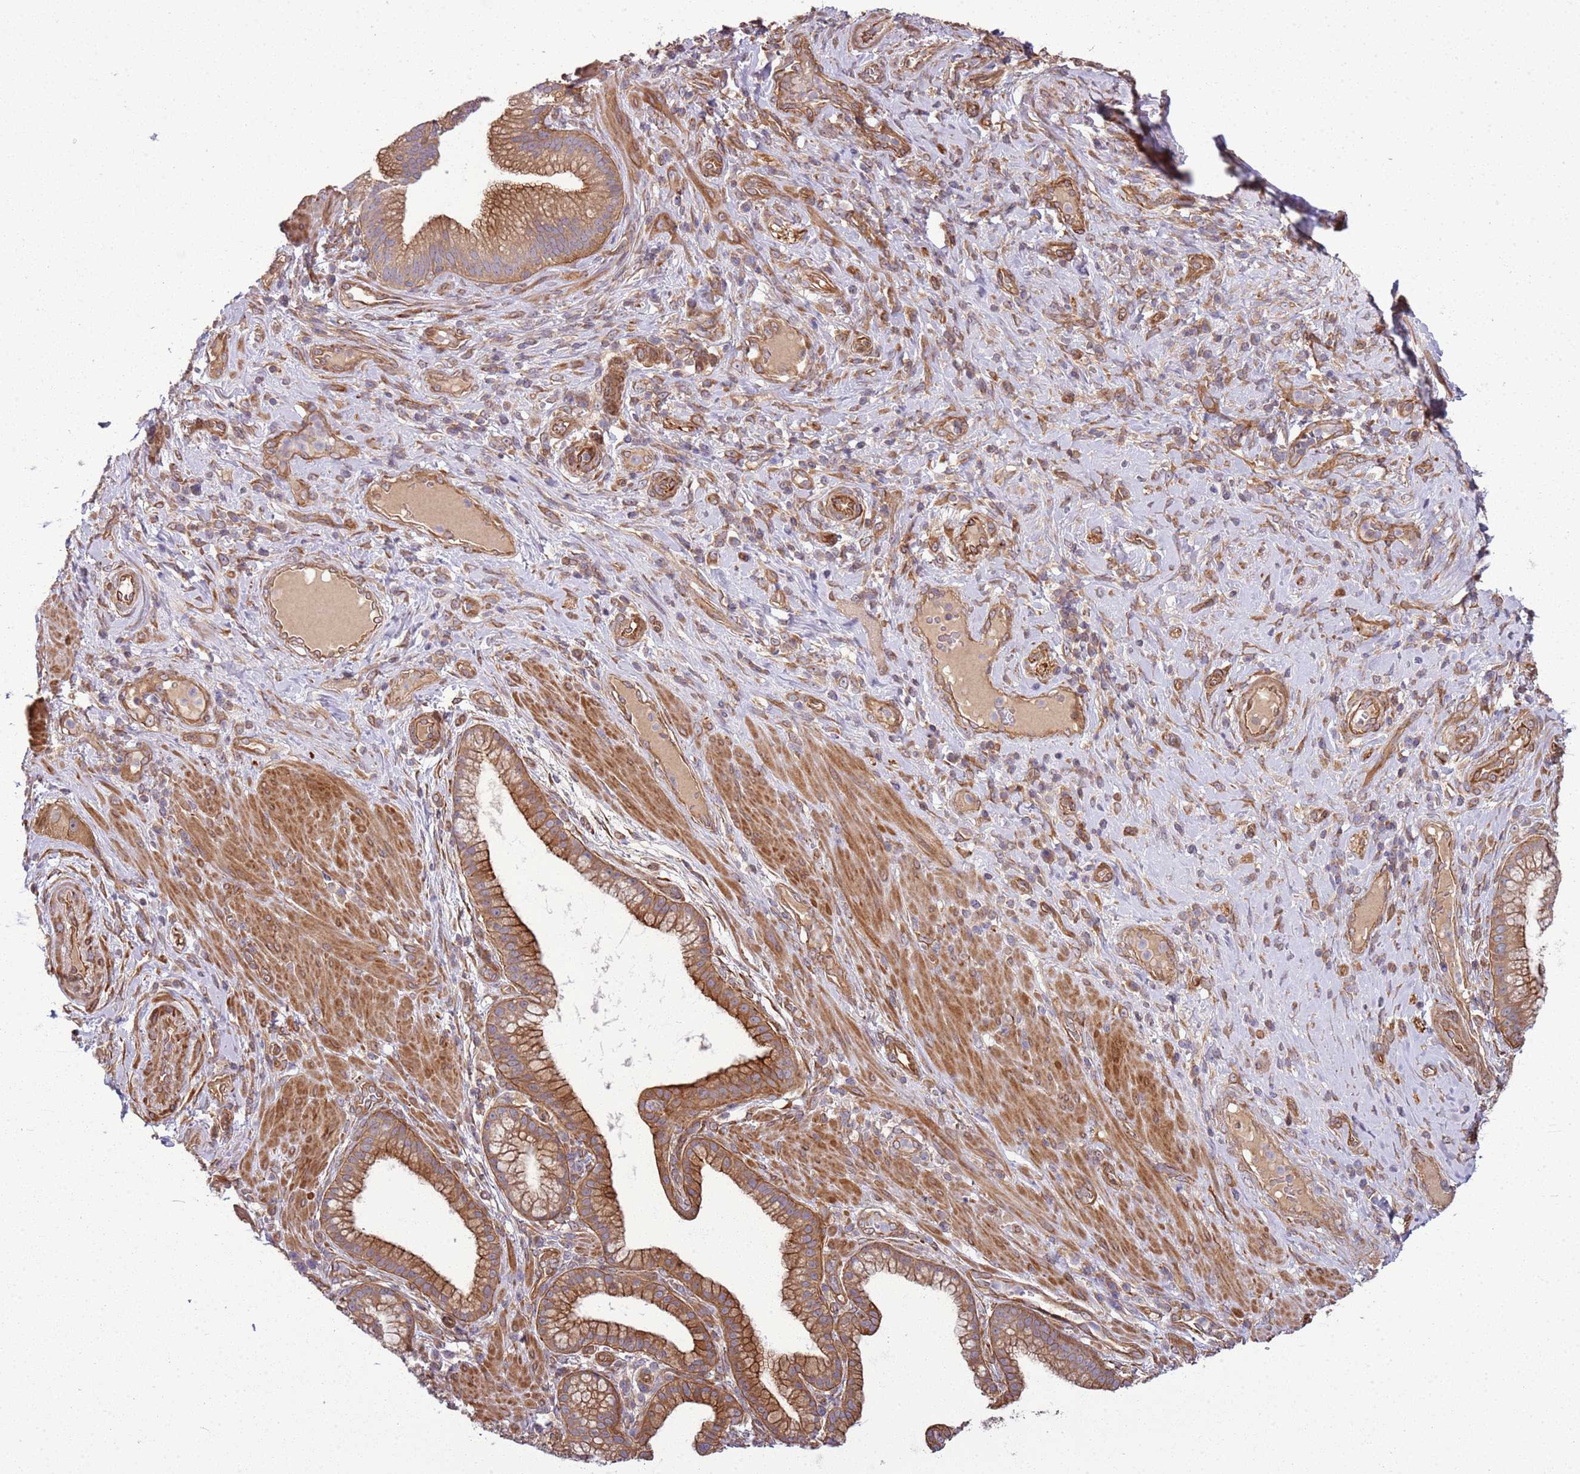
{"staining": {"intensity": "strong", "quantity": ">75%", "location": "cytoplasmic/membranous"}, "tissue": "pancreatic cancer", "cell_type": "Tumor cells", "image_type": "cancer", "snomed": [{"axis": "morphology", "description": "Adenocarcinoma, NOS"}, {"axis": "topography", "description": "Pancreas"}], "caption": "A high-resolution micrograph shows immunohistochemistry staining of pancreatic cancer, which demonstrates strong cytoplasmic/membranous expression in about >75% of tumor cells. Using DAB (3,3'-diaminobenzidine) (brown) and hematoxylin (blue) stains, captured at high magnification using brightfield microscopy.", "gene": "GNL1", "patient": {"sex": "male", "age": 72}}